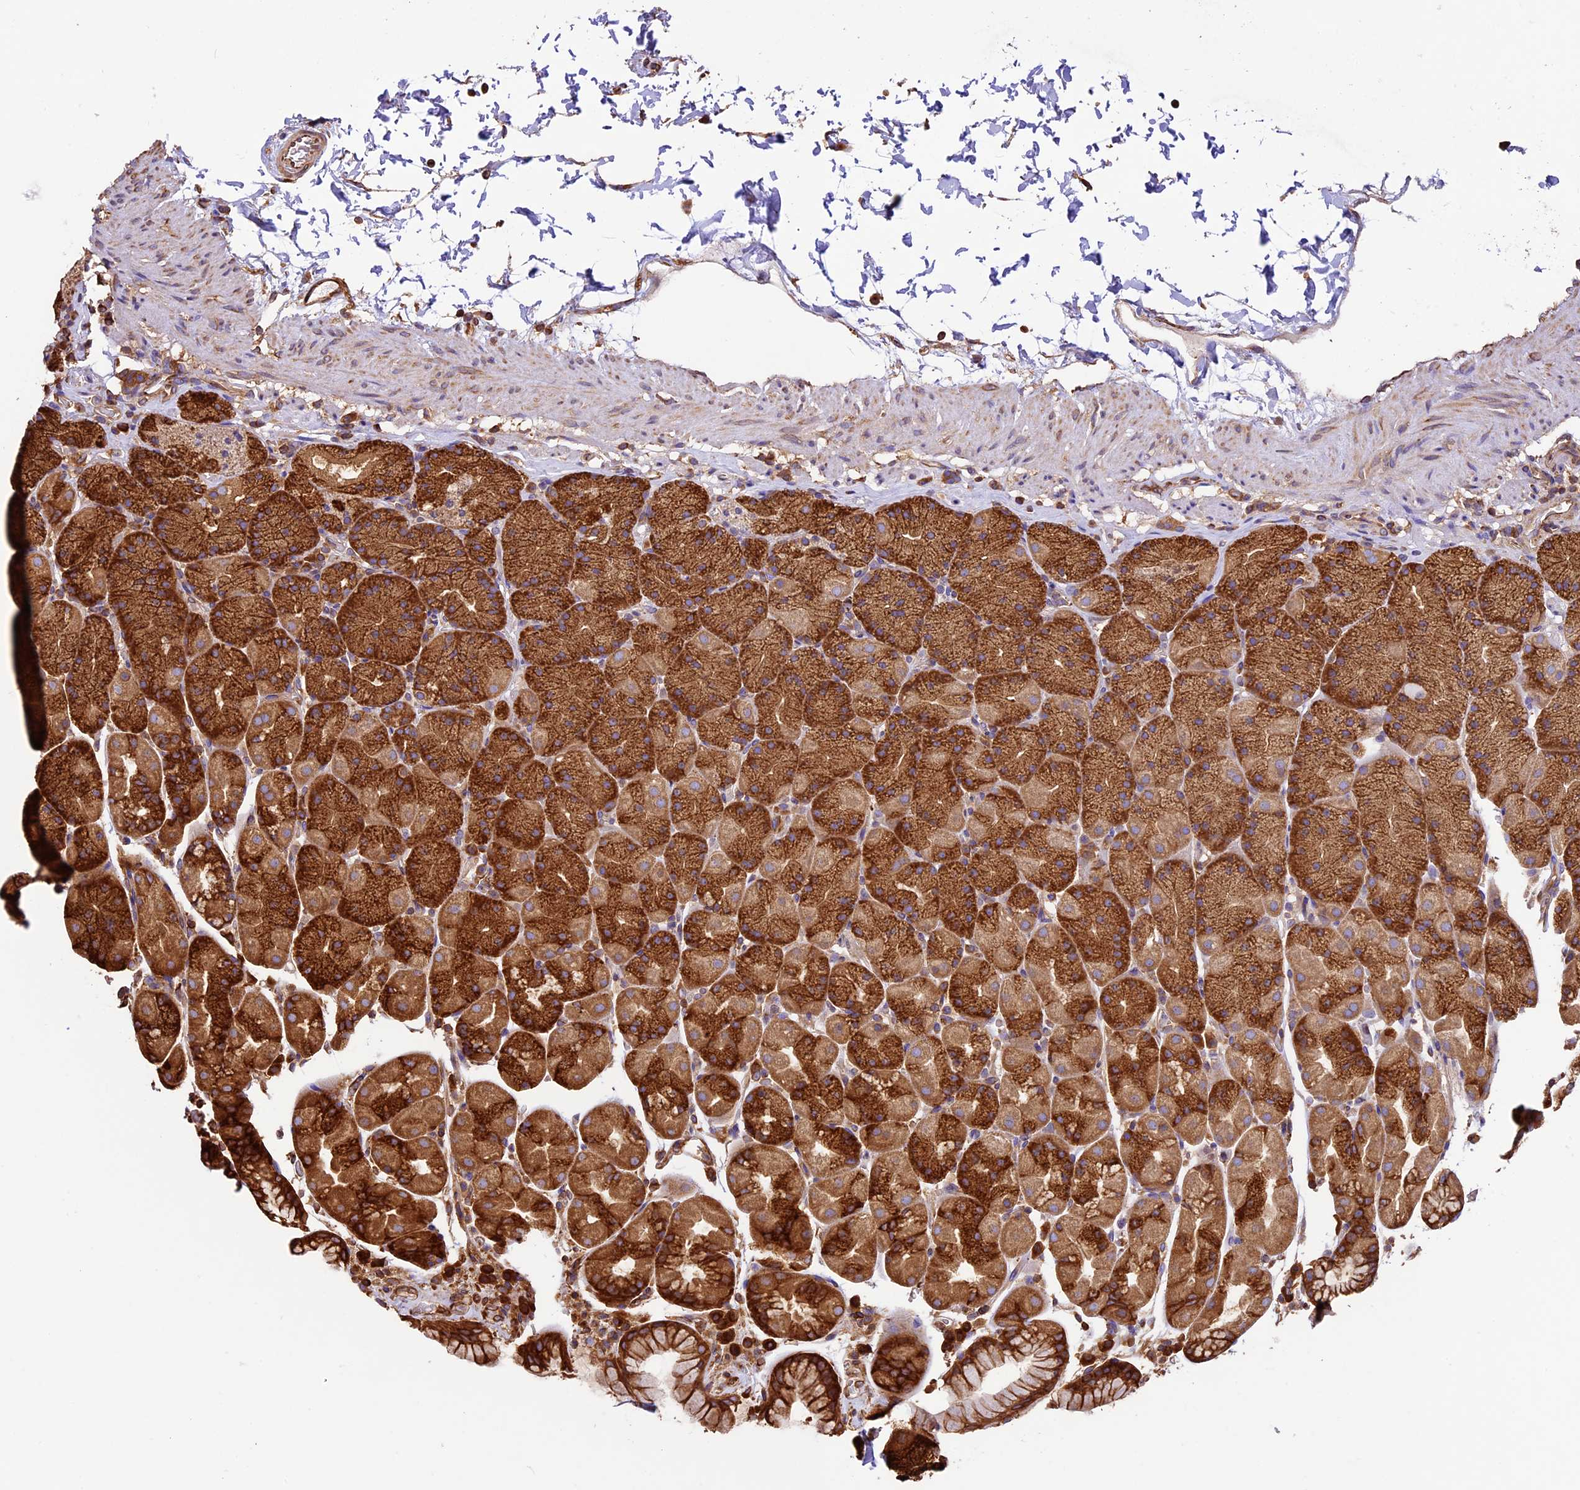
{"staining": {"intensity": "strong", "quantity": ">75%", "location": "cytoplasmic/membranous"}, "tissue": "stomach", "cell_type": "Glandular cells", "image_type": "normal", "snomed": [{"axis": "morphology", "description": "Normal tissue, NOS"}, {"axis": "topography", "description": "Stomach, upper"}, {"axis": "topography", "description": "Stomach, lower"}], "caption": "Stomach stained with DAB immunohistochemistry displays high levels of strong cytoplasmic/membranous positivity in approximately >75% of glandular cells. The staining is performed using DAB (3,3'-diaminobenzidine) brown chromogen to label protein expression. The nuclei are counter-stained blue using hematoxylin.", "gene": "KARS1", "patient": {"sex": "male", "age": 67}}